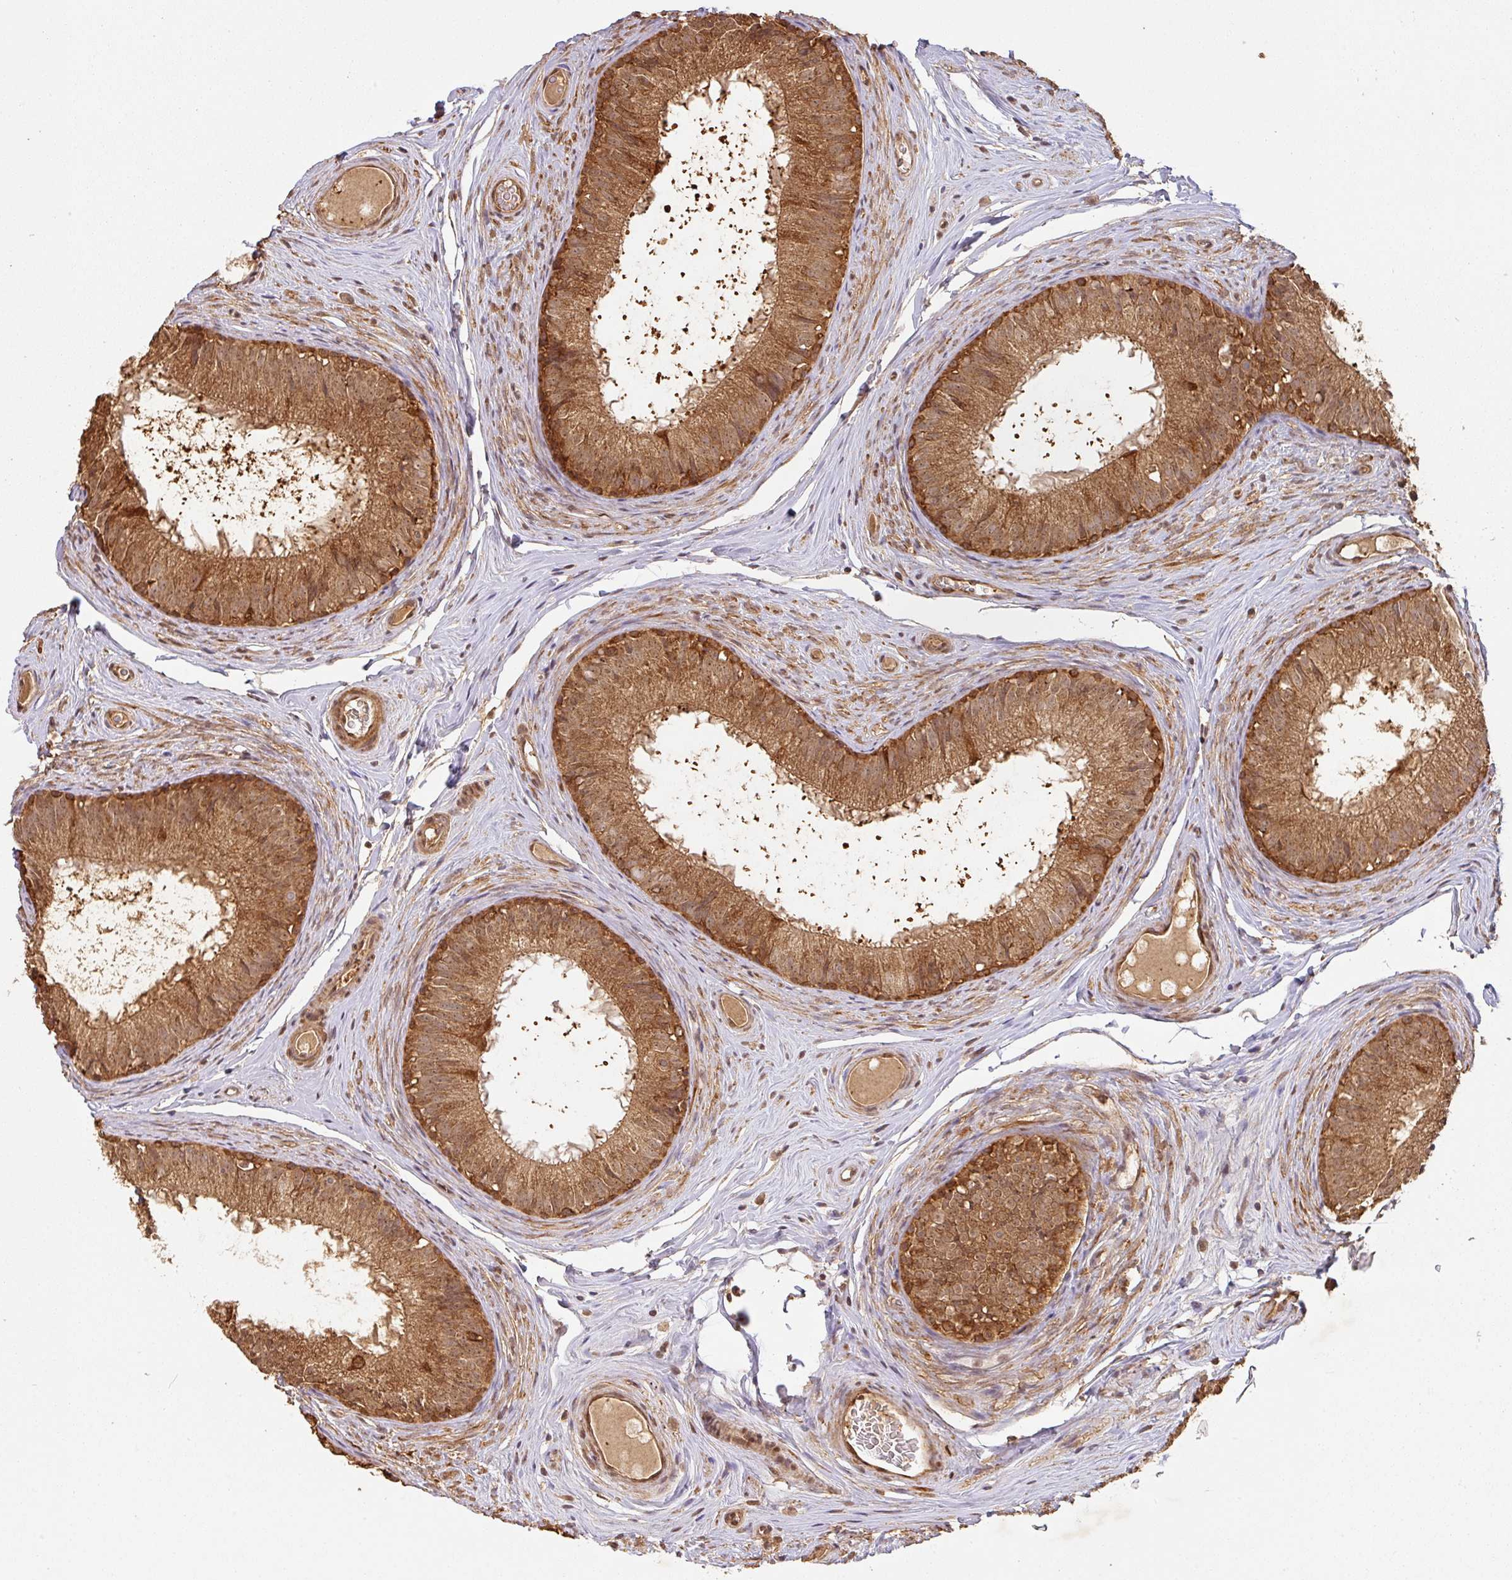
{"staining": {"intensity": "strong", "quantity": ">75%", "location": "cytoplasmic/membranous"}, "tissue": "epididymis", "cell_type": "Glandular cells", "image_type": "normal", "snomed": [{"axis": "morphology", "description": "Normal tissue, NOS"}, {"axis": "topography", "description": "Epididymis"}], "caption": "Immunohistochemical staining of benign human epididymis displays strong cytoplasmic/membranous protein positivity in approximately >75% of glandular cells.", "gene": "ZNF322", "patient": {"sex": "male", "age": 25}}